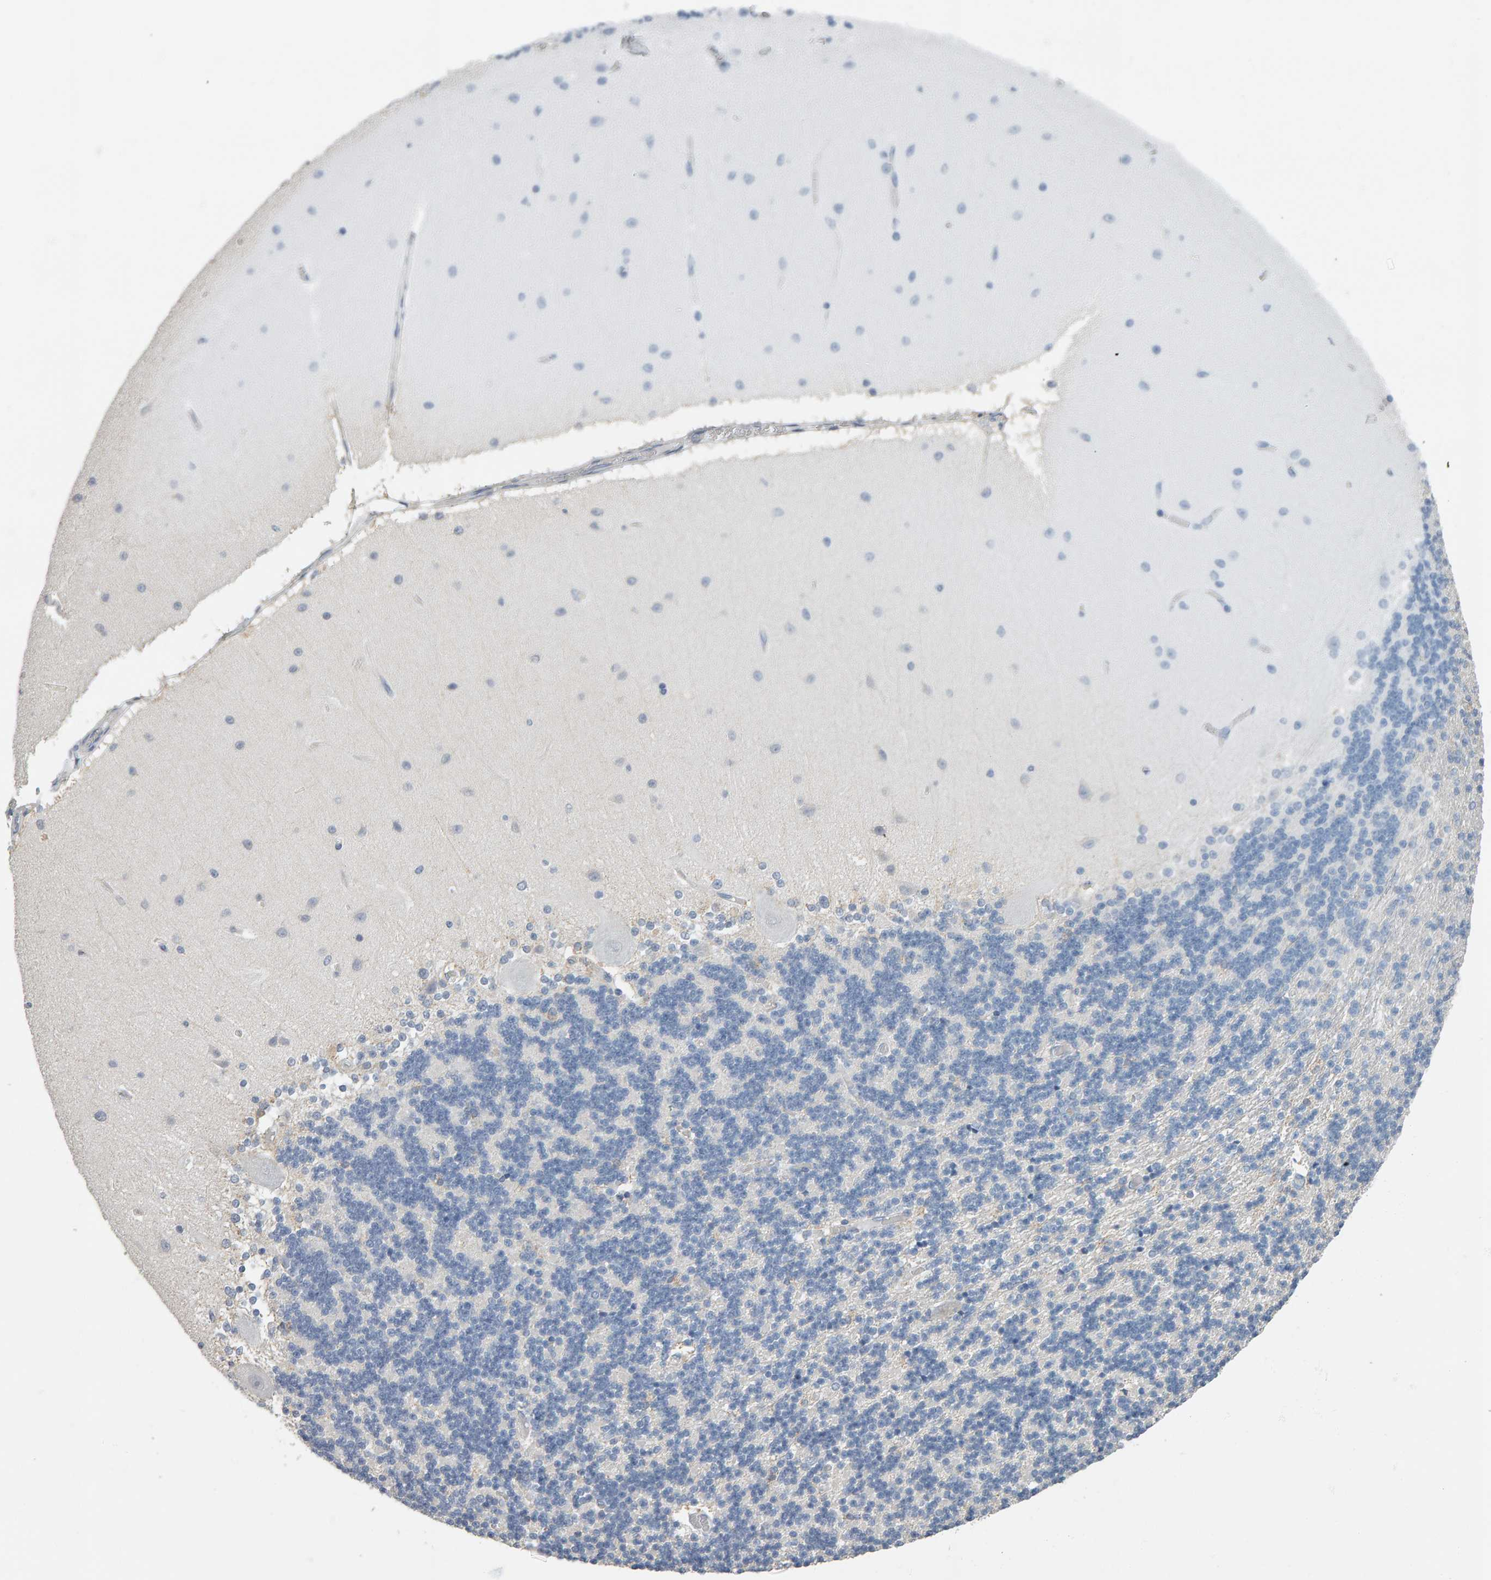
{"staining": {"intensity": "negative", "quantity": "none", "location": "none"}, "tissue": "cerebellum", "cell_type": "Cells in granular layer", "image_type": "normal", "snomed": [{"axis": "morphology", "description": "Normal tissue, NOS"}, {"axis": "topography", "description": "Cerebellum"}], "caption": "A histopathology image of cerebellum stained for a protein displays no brown staining in cells in granular layer. Nuclei are stained in blue.", "gene": "ADHFE1", "patient": {"sex": "female", "age": 54}}